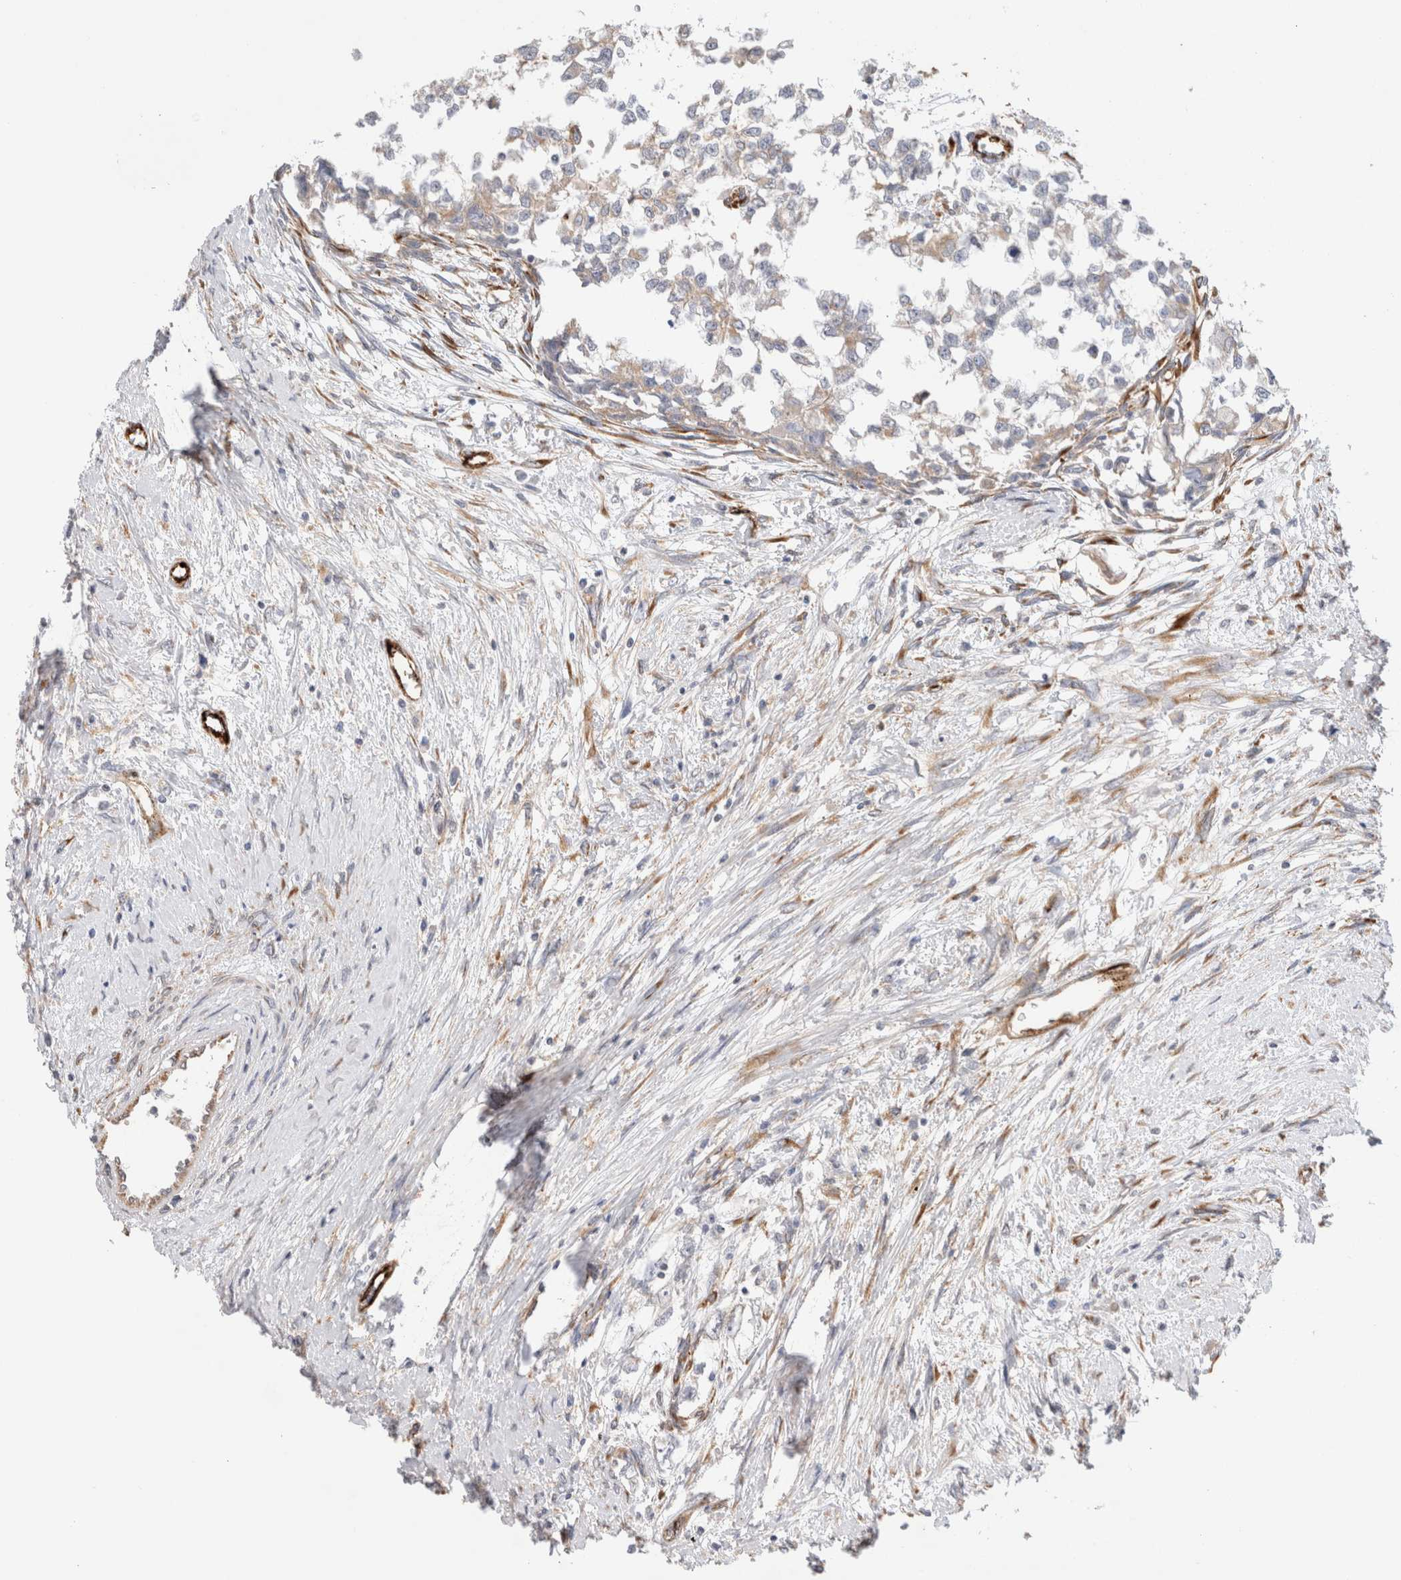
{"staining": {"intensity": "weak", "quantity": "25%-75%", "location": "cytoplasmic/membranous"}, "tissue": "testis cancer", "cell_type": "Tumor cells", "image_type": "cancer", "snomed": [{"axis": "morphology", "description": "Seminoma, NOS"}, {"axis": "morphology", "description": "Carcinoma, Embryonal, NOS"}, {"axis": "topography", "description": "Testis"}], "caption": "High-power microscopy captured an immunohistochemistry (IHC) image of testis embryonal carcinoma, revealing weak cytoplasmic/membranous positivity in about 25%-75% of tumor cells.", "gene": "CNPY4", "patient": {"sex": "male", "age": 51}}